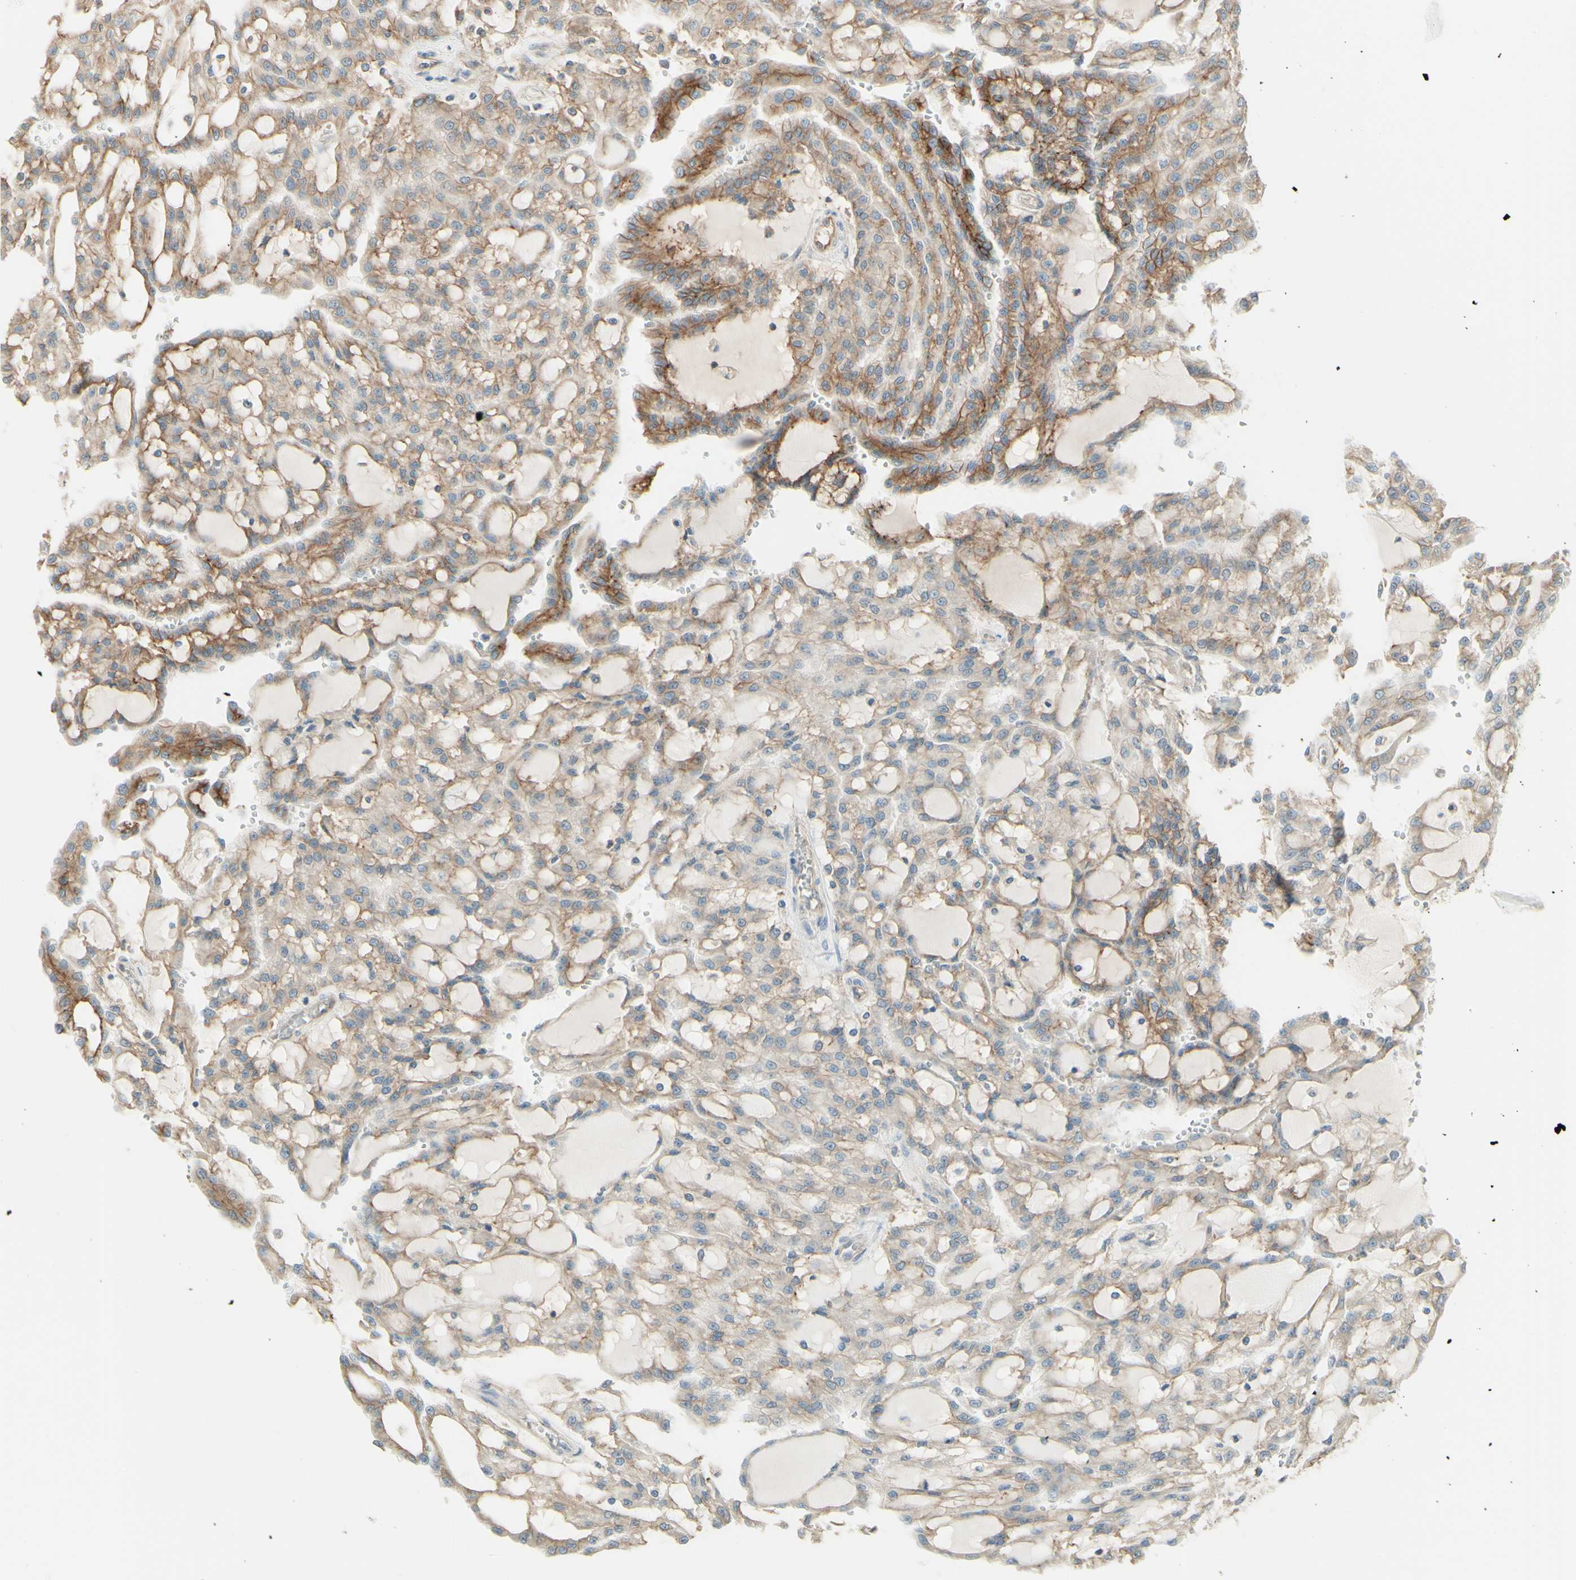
{"staining": {"intensity": "weak", "quantity": "25%-75%", "location": "cytoplasmic/membranous"}, "tissue": "renal cancer", "cell_type": "Tumor cells", "image_type": "cancer", "snomed": [{"axis": "morphology", "description": "Adenocarcinoma, NOS"}, {"axis": "topography", "description": "Kidney"}], "caption": "Human renal cancer stained with a protein marker reveals weak staining in tumor cells.", "gene": "RNF149", "patient": {"sex": "male", "age": 63}}